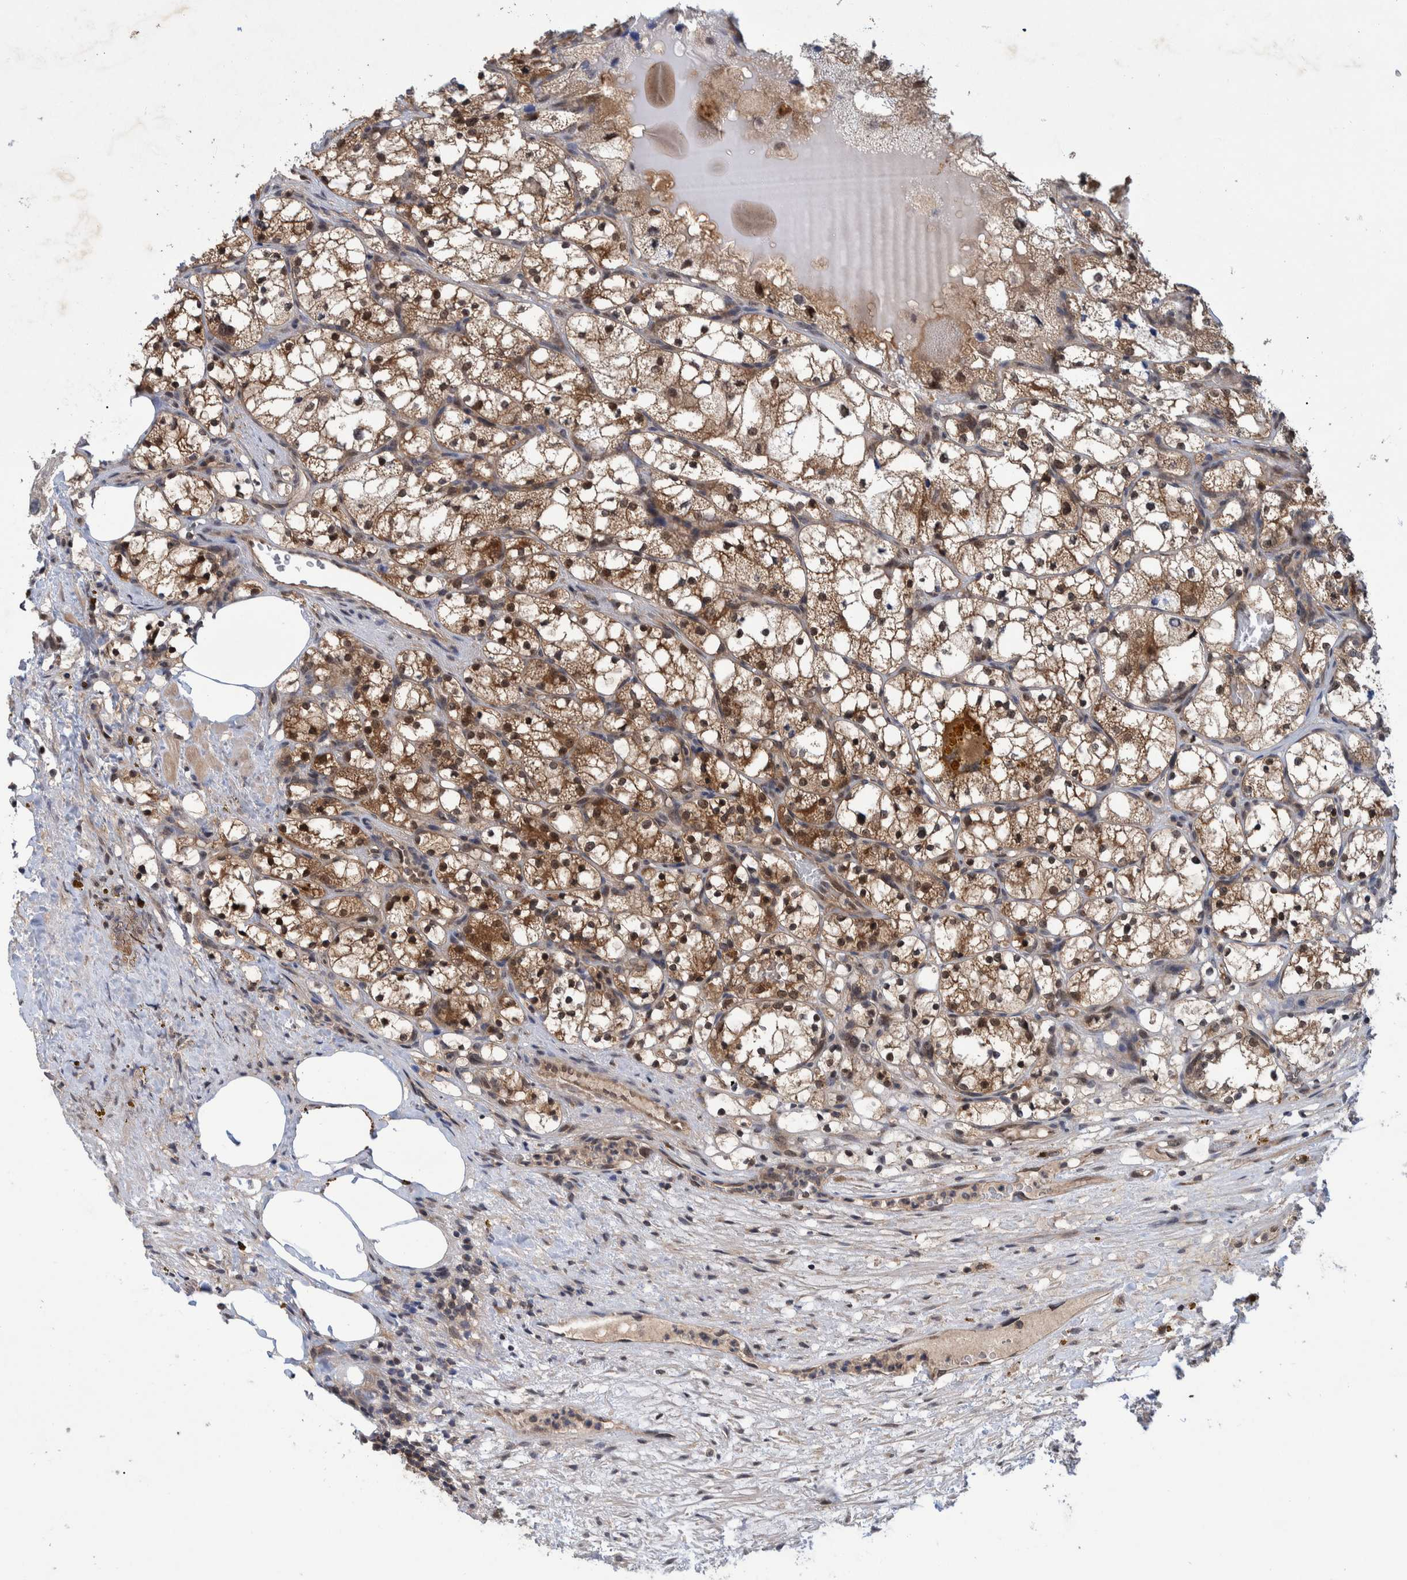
{"staining": {"intensity": "moderate", "quantity": ">75%", "location": "cytoplasmic/membranous,nuclear"}, "tissue": "renal cancer", "cell_type": "Tumor cells", "image_type": "cancer", "snomed": [{"axis": "morphology", "description": "Adenocarcinoma, NOS"}, {"axis": "topography", "description": "Kidney"}], "caption": "Brown immunohistochemical staining in renal cancer (adenocarcinoma) displays moderate cytoplasmic/membranous and nuclear positivity in about >75% of tumor cells.", "gene": "PLPBP", "patient": {"sex": "female", "age": 69}}